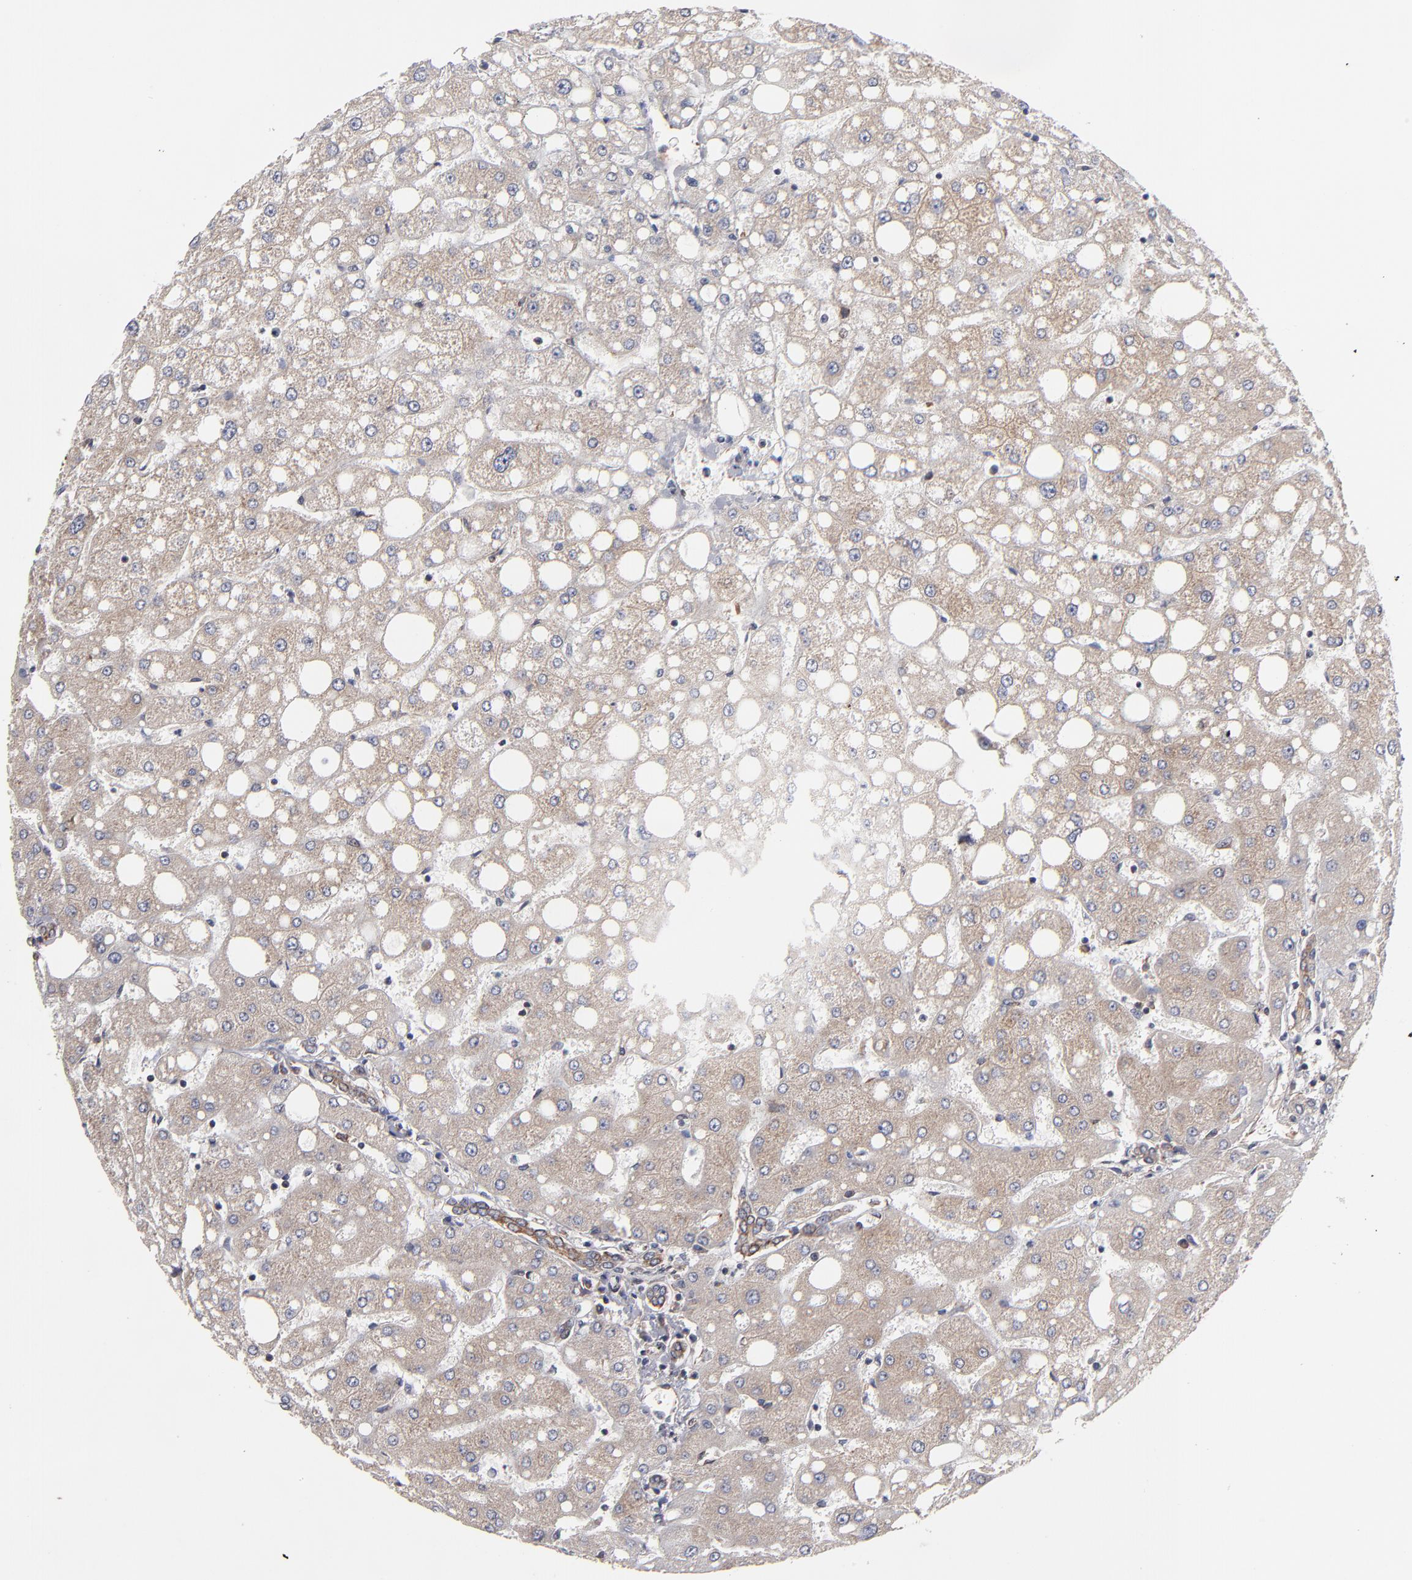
{"staining": {"intensity": "moderate", "quantity": ">75%", "location": "cytoplasmic/membranous"}, "tissue": "liver", "cell_type": "Cholangiocytes", "image_type": "normal", "snomed": [{"axis": "morphology", "description": "Normal tissue, NOS"}, {"axis": "topography", "description": "Liver"}], "caption": "A high-resolution image shows immunohistochemistry (IHC) staining of unremarkable liver, which exhibits moderate cytoplasmic/membranous expression in approximately >75% of cholangiocytes.", "gene": "KTN1", "patient": {"sex": "male", "age": 49}}